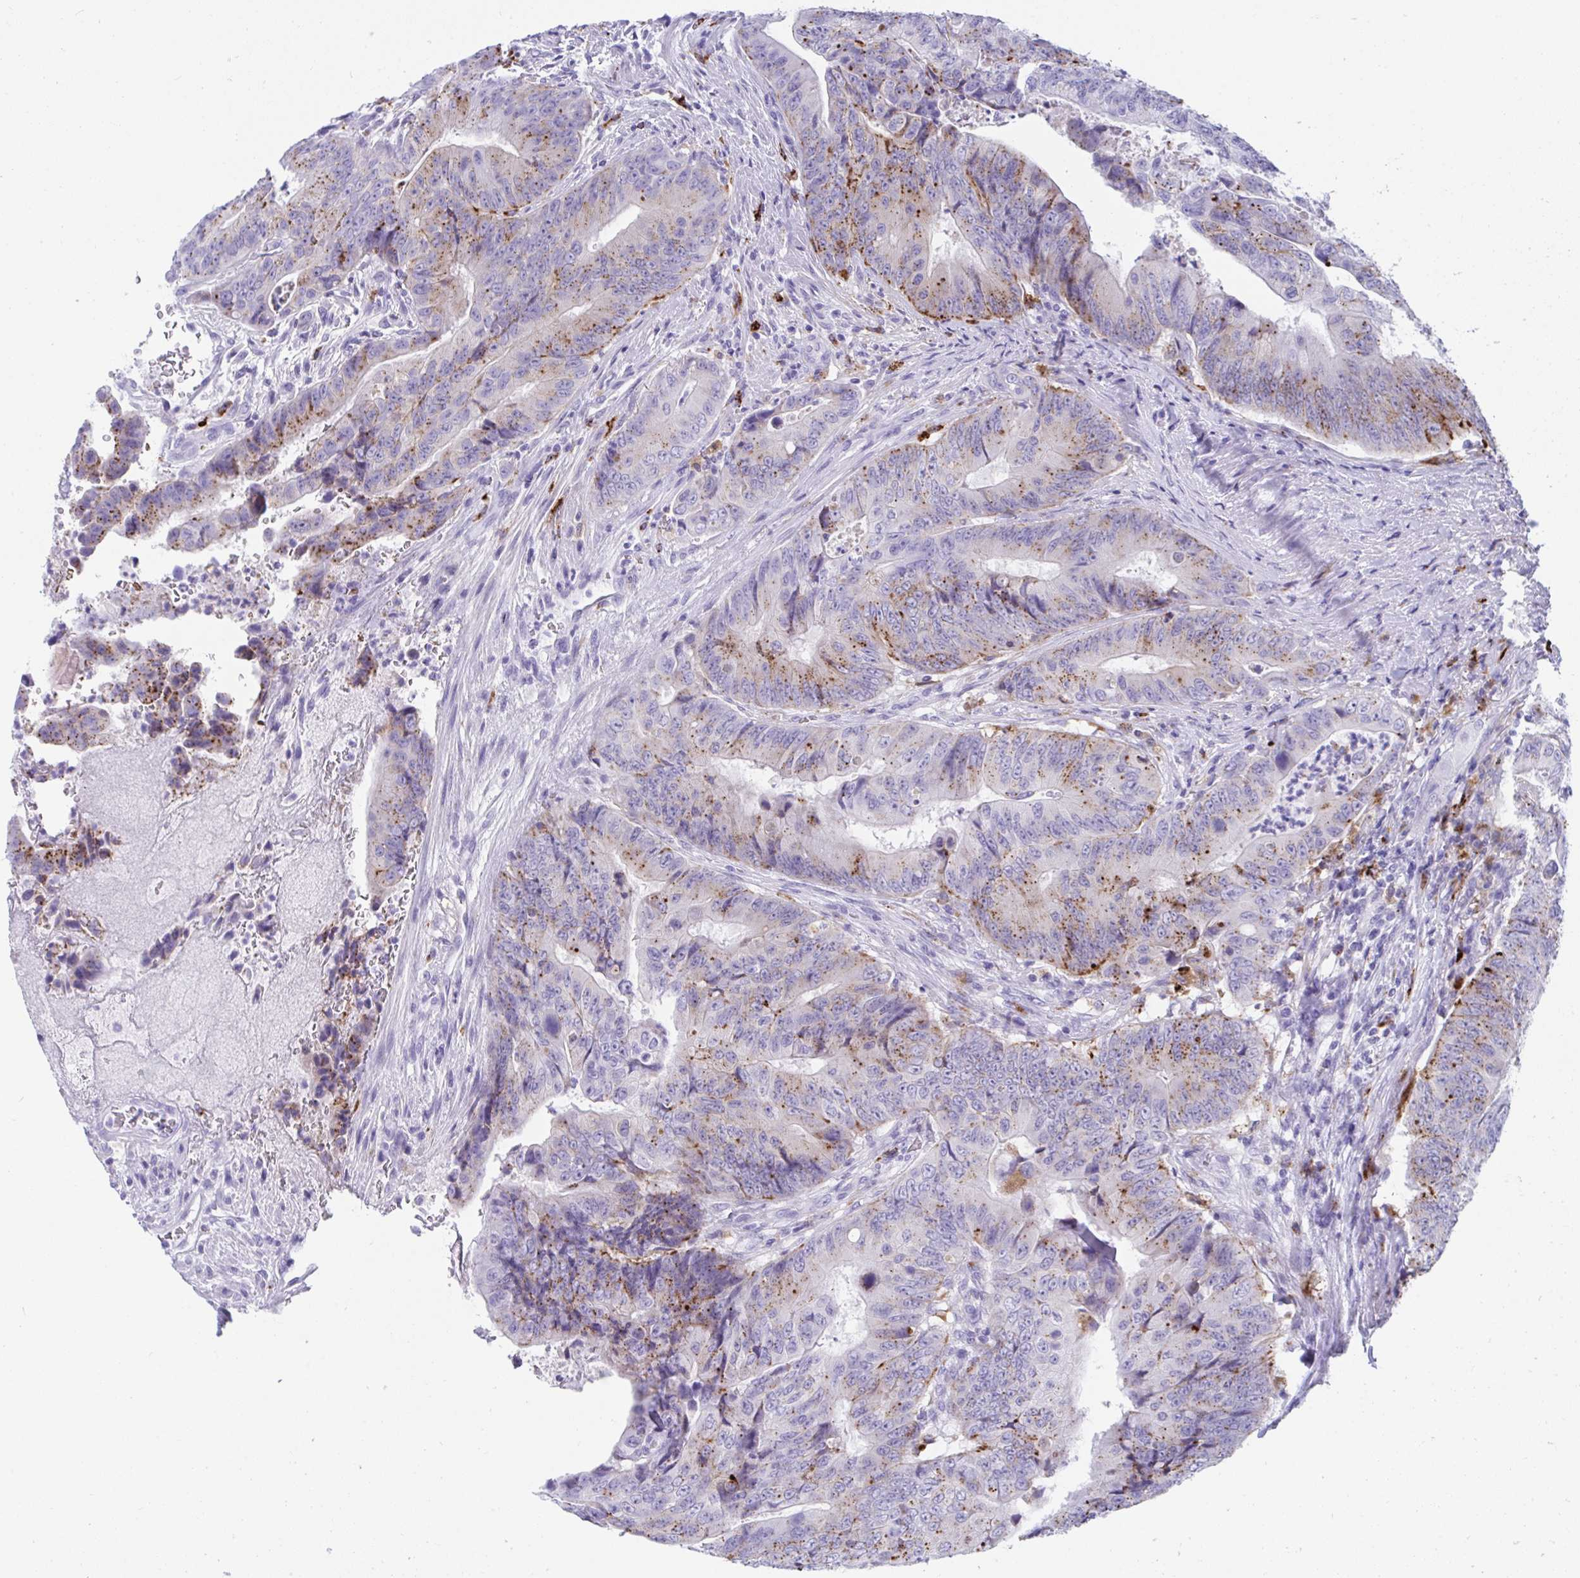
{"staining": {"intensity": "moderate", "quantity": "<25%", "location": "cytoplasmic/membranous"}, "tissue": "colorectal cancer", "cell_type": "Tumor cells", "image_type": "cancer", "snomed": [{"axis": "morphology", "description": "Adenocarcinoma, NOS"}, {"axis": "topography", "description": "Colon"}], "caption": "IHC histopathology image of neoplastic tissue: human colorectal cancer (adenocarcinoma) stained using immunohistochemistry (IHC) reveals low levels of moderate protein expression localized specifically in the cytoplasmic/membranous of tumor cells, appearing as a cytoplasmic/membranous brown color.", "gene": "CPVL", "patient": {"sex": "female", "age": 48}}